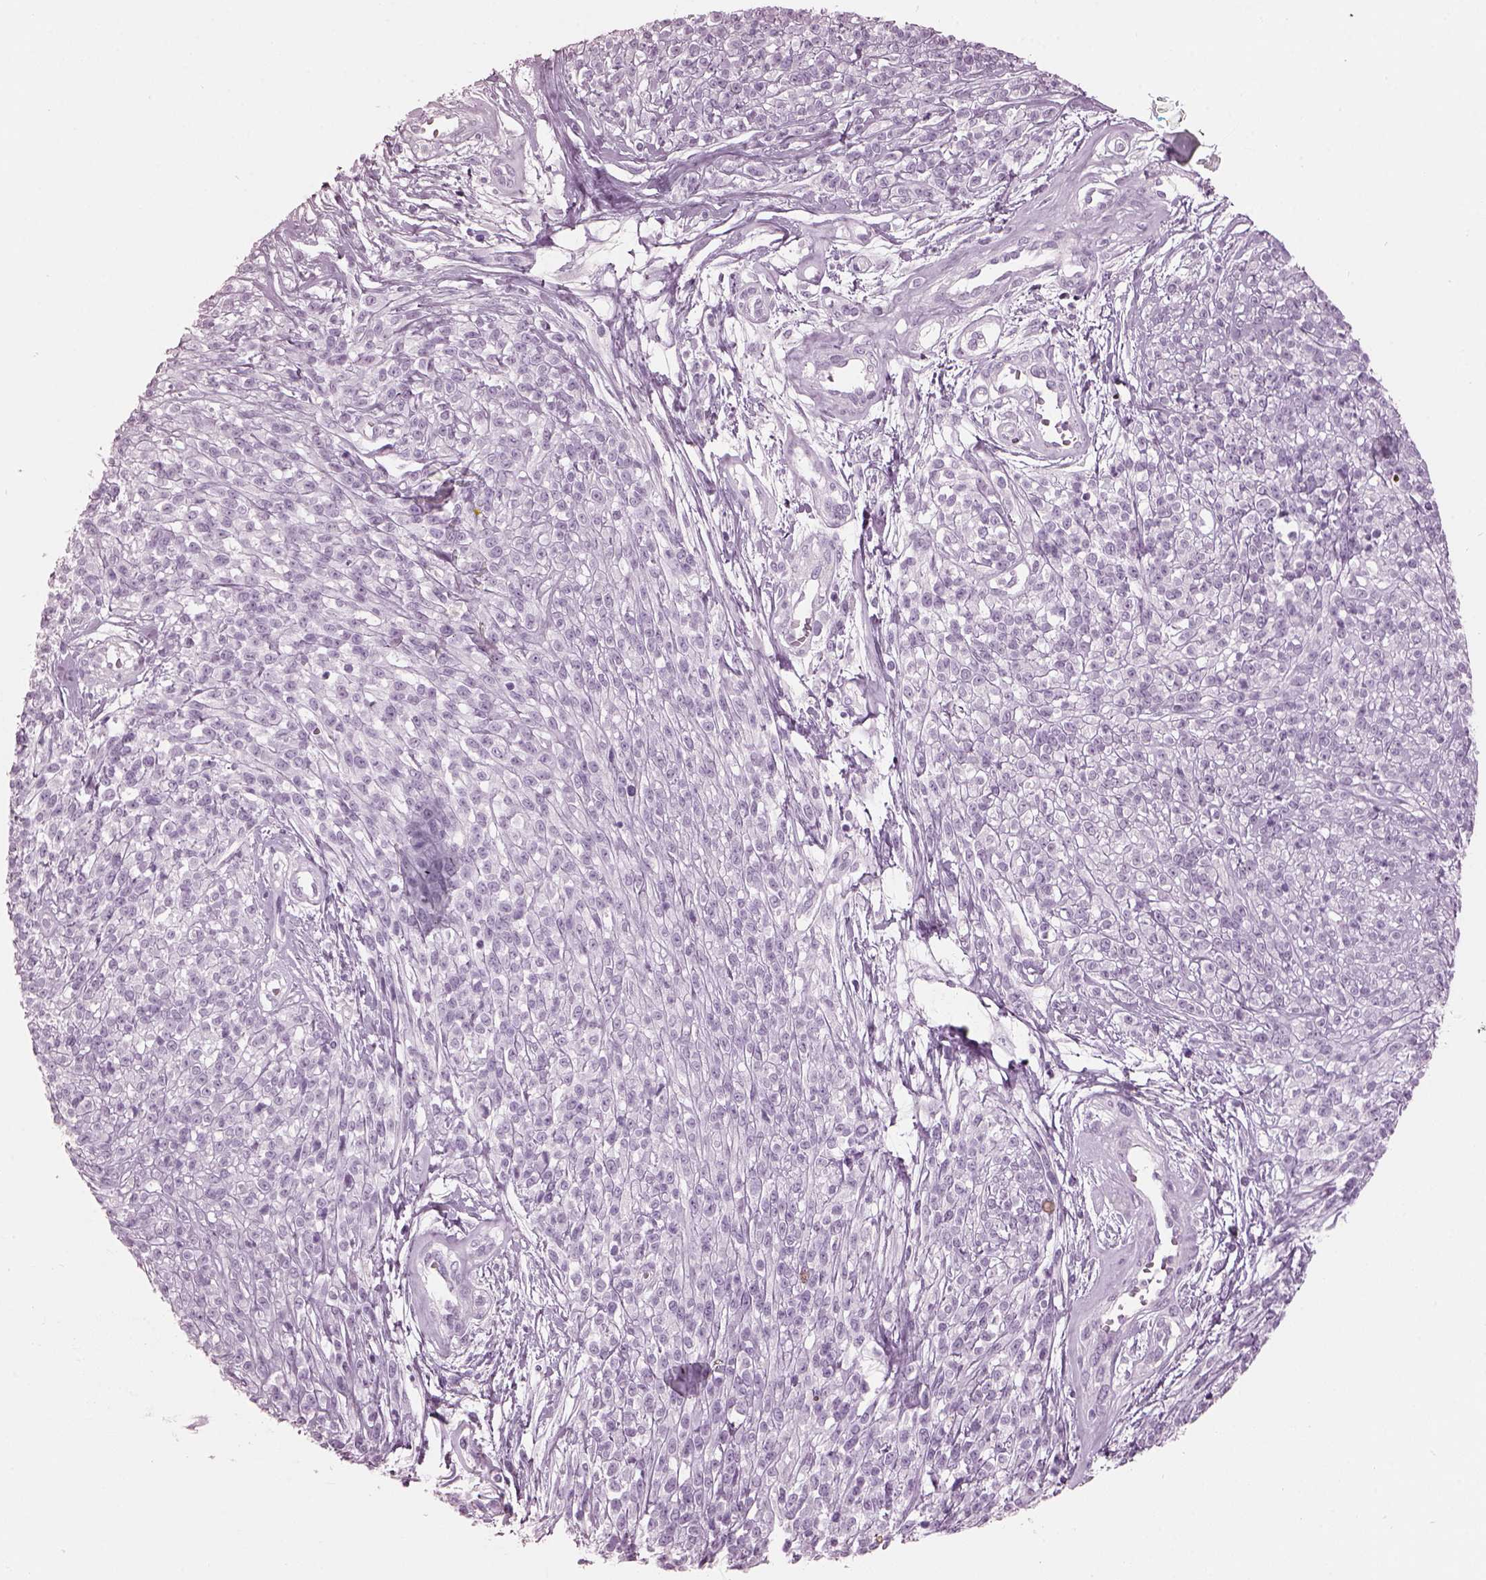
{"staining": {"intensity": "negative", "quantity": "none", "location": "none"}, "tissue": "melanoma", "cell_type": "Tumor cells", "image_type": "cancer", "snomed": [{"axis": "morphology", "description": "Malignant melanoma, NOS"}, {"axis": "topography", "description": "Skin"}, {"axis": "topography", "description": "Skin of trunk"}], "caption": "This is an immunohistochemistry image of melanoma. There is no staining in tumor cells.", "gene": "HYDIN", "patient": {"sex": "male", "age": 74}}